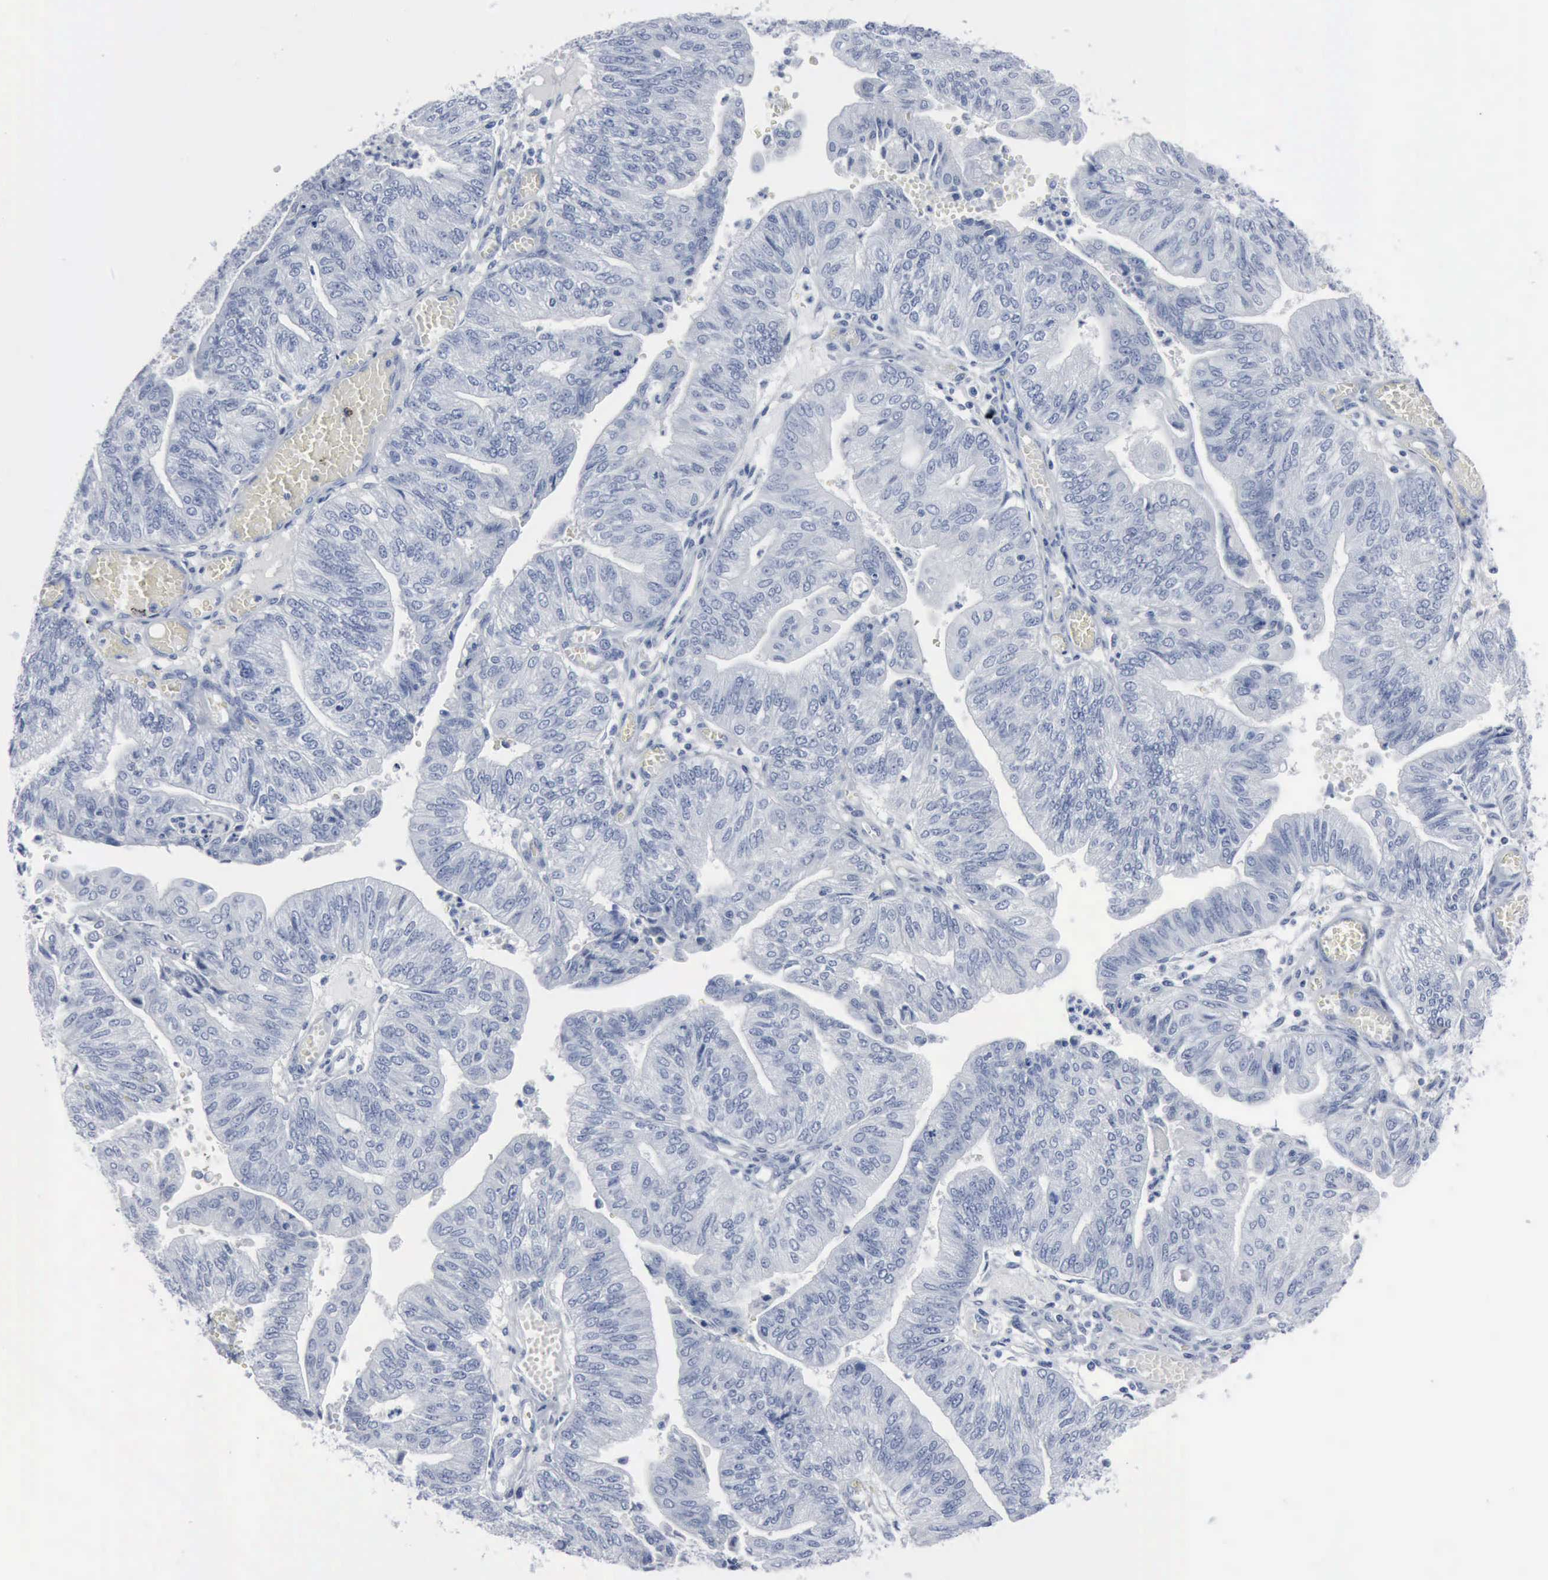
{"staining": {"intensity": "negative", "quantity": "none", "location": "none"}, "tissue": "endometrial cancer", "cell_type": "Tumor cells", "image_type": "cancer", "snomed": [{"axis": "morphology", "description": "Adenocarcinoma, NOS"}, {"axis": "topography", "description": "Endometrium"}], "caption": "The immunohistochemistry (IHC) histopathology image has no significant staining in tumor cells of endometrial cancer tissue.", "gene": "DMD", "patient": {"sex": "female", "age": 59}}